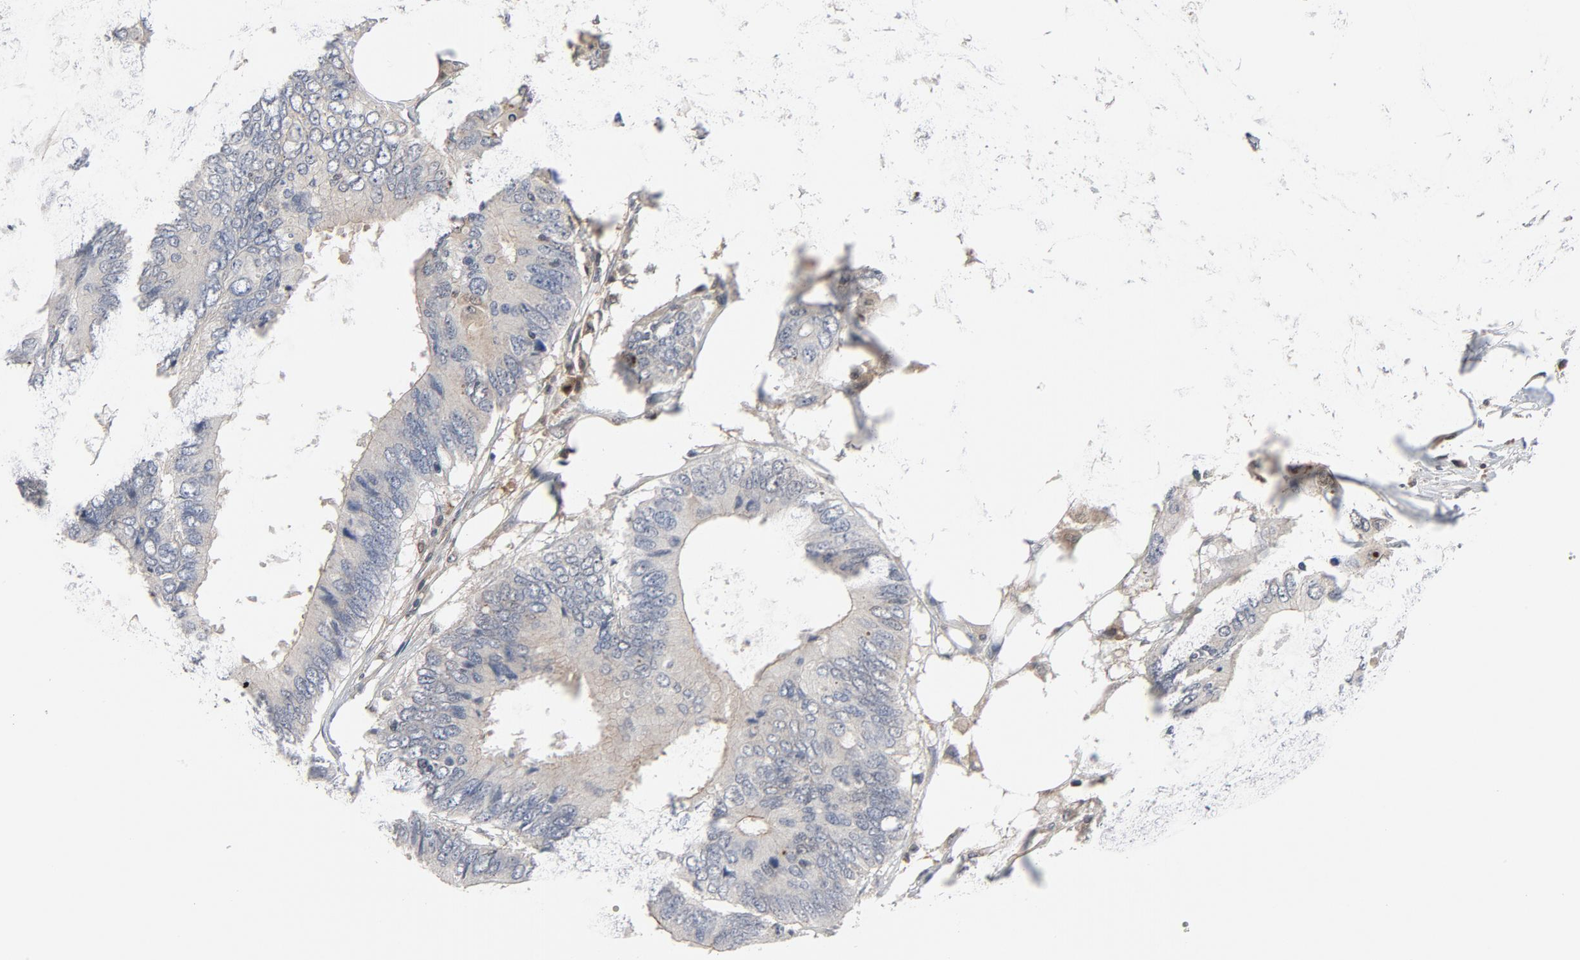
{"staining": {"intensity": "weak", "quantity": "<25%", "location": "cytoplasmic/membranous"}, "tissue": "colorectal cancer", "cell_type": "Tumor cells", "image_type": "cancer", "snomed": [{"axis": "morphology", "description": "Adenocarcinoma, NOS"}, {"axis": "topography", "description": "Colon"}], "caption": "Colorectal cancer (adenocarcinoma) was stained to show a protein in brown. There is no significant expression in tumor cells.", "gene": "TRADD", "patient": {"sex": "male", "age": 71}}